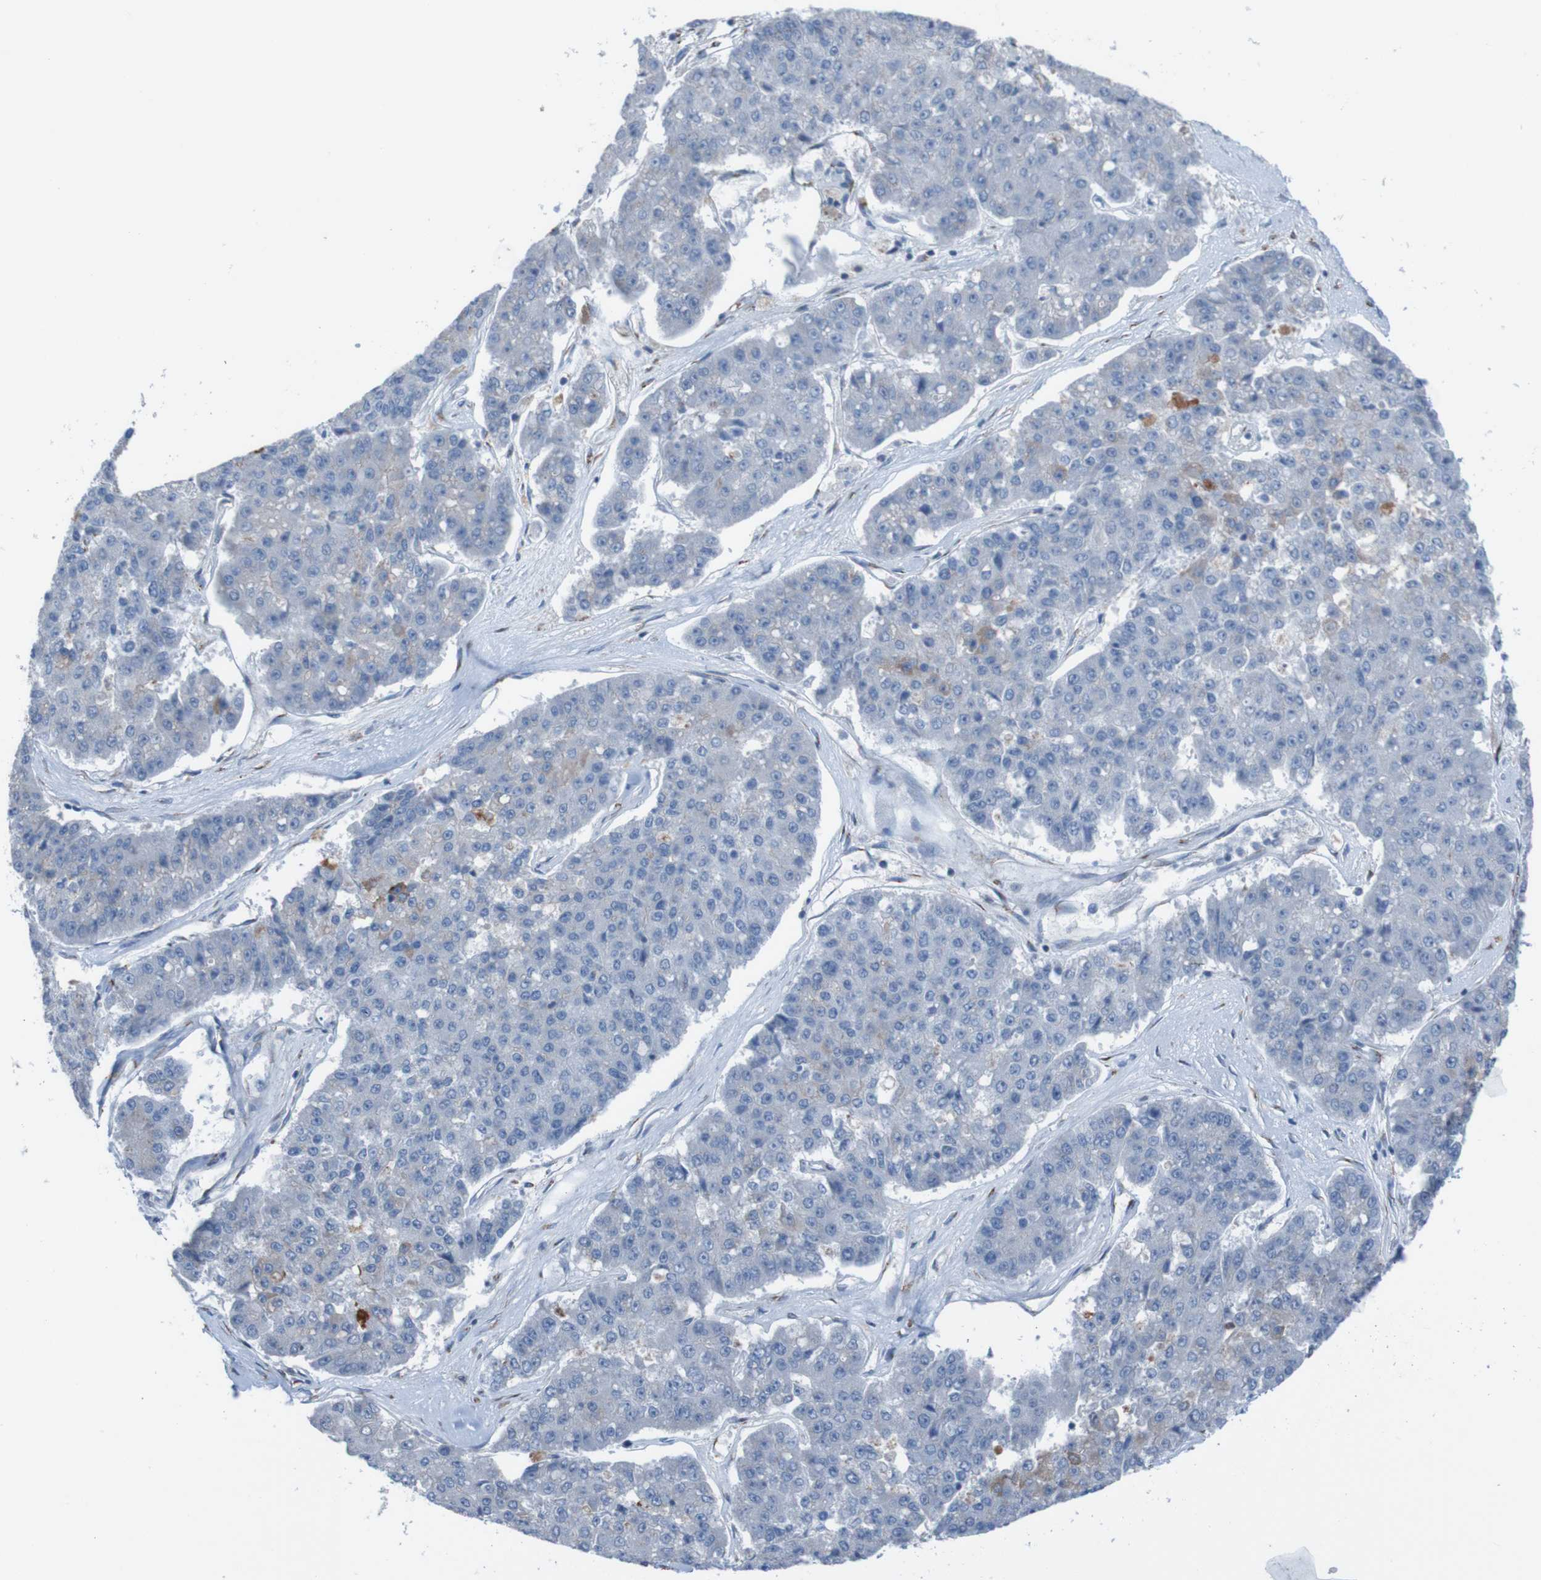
{"staining": {"intensity": "moderate", "quantity": "<25%", "location": "cytoplasmic/membranous"}, "tissue": "pancreatic cancer", "cell_type": "Tumor cells", "image_type": "cancer", "snomed": [{"axis": "morphology", "description": "Adenocarcinoma, NOS"}, {"axis": "topography", "description": "Pancreas"}], "caption": "Pancreatic cancer stained for a protein (brown) displays moderate cytoplasmic/membranous positive positivity in approximately <25% of tumor cells.", "gene": "MINAR1", "patient": {"sex": "male", "age": 50}}